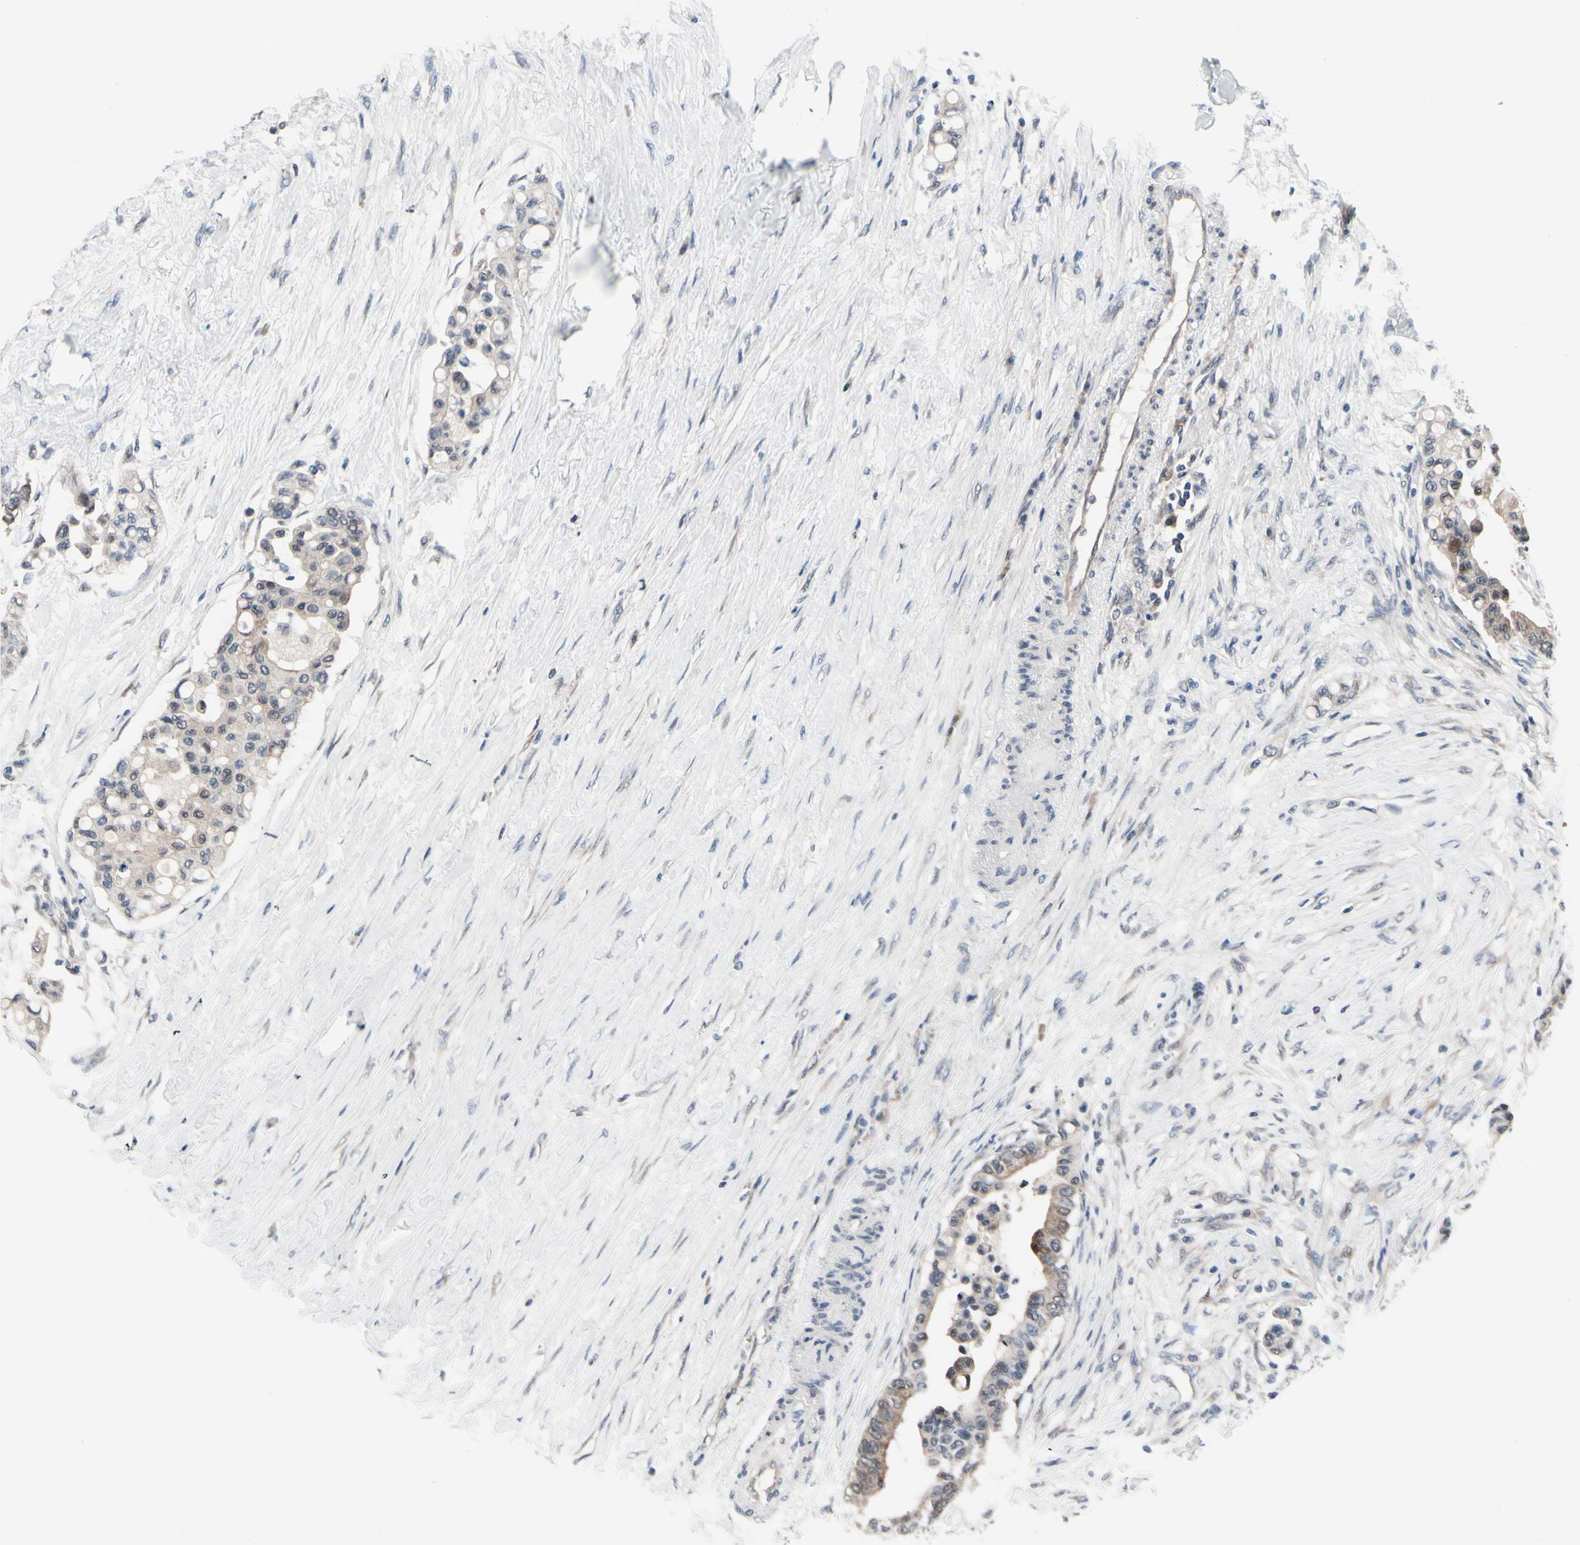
{"staining": {"intensity": "weak", "quantity": ">75%", "location": "cytoplasmic/membranous"}, "tissue": "colorectal cancer", "cell_type": "Tumor cells", "image_type": "cancer", "snomed": [{"axis": "morphology", "description": "Normal tissue, NOS"}, {"axis": "morphology", "description": "Adenocarcinoma, NOS"}, {"axis": "topography", "description": "Colon"}], "caption": "IHC photomicrograph of neoplastic tissue: human colorectal cancer (adenocarcinoma) stained using immunohistochemistry shows low levels of weak protein expression localized specifically in the cytoplasmic/membranous of tumor cells, appearing as a cytoplasmic/membranous brown color.", "gene": "PRDX6", "patient": {"sex": "male", "age": 82}}